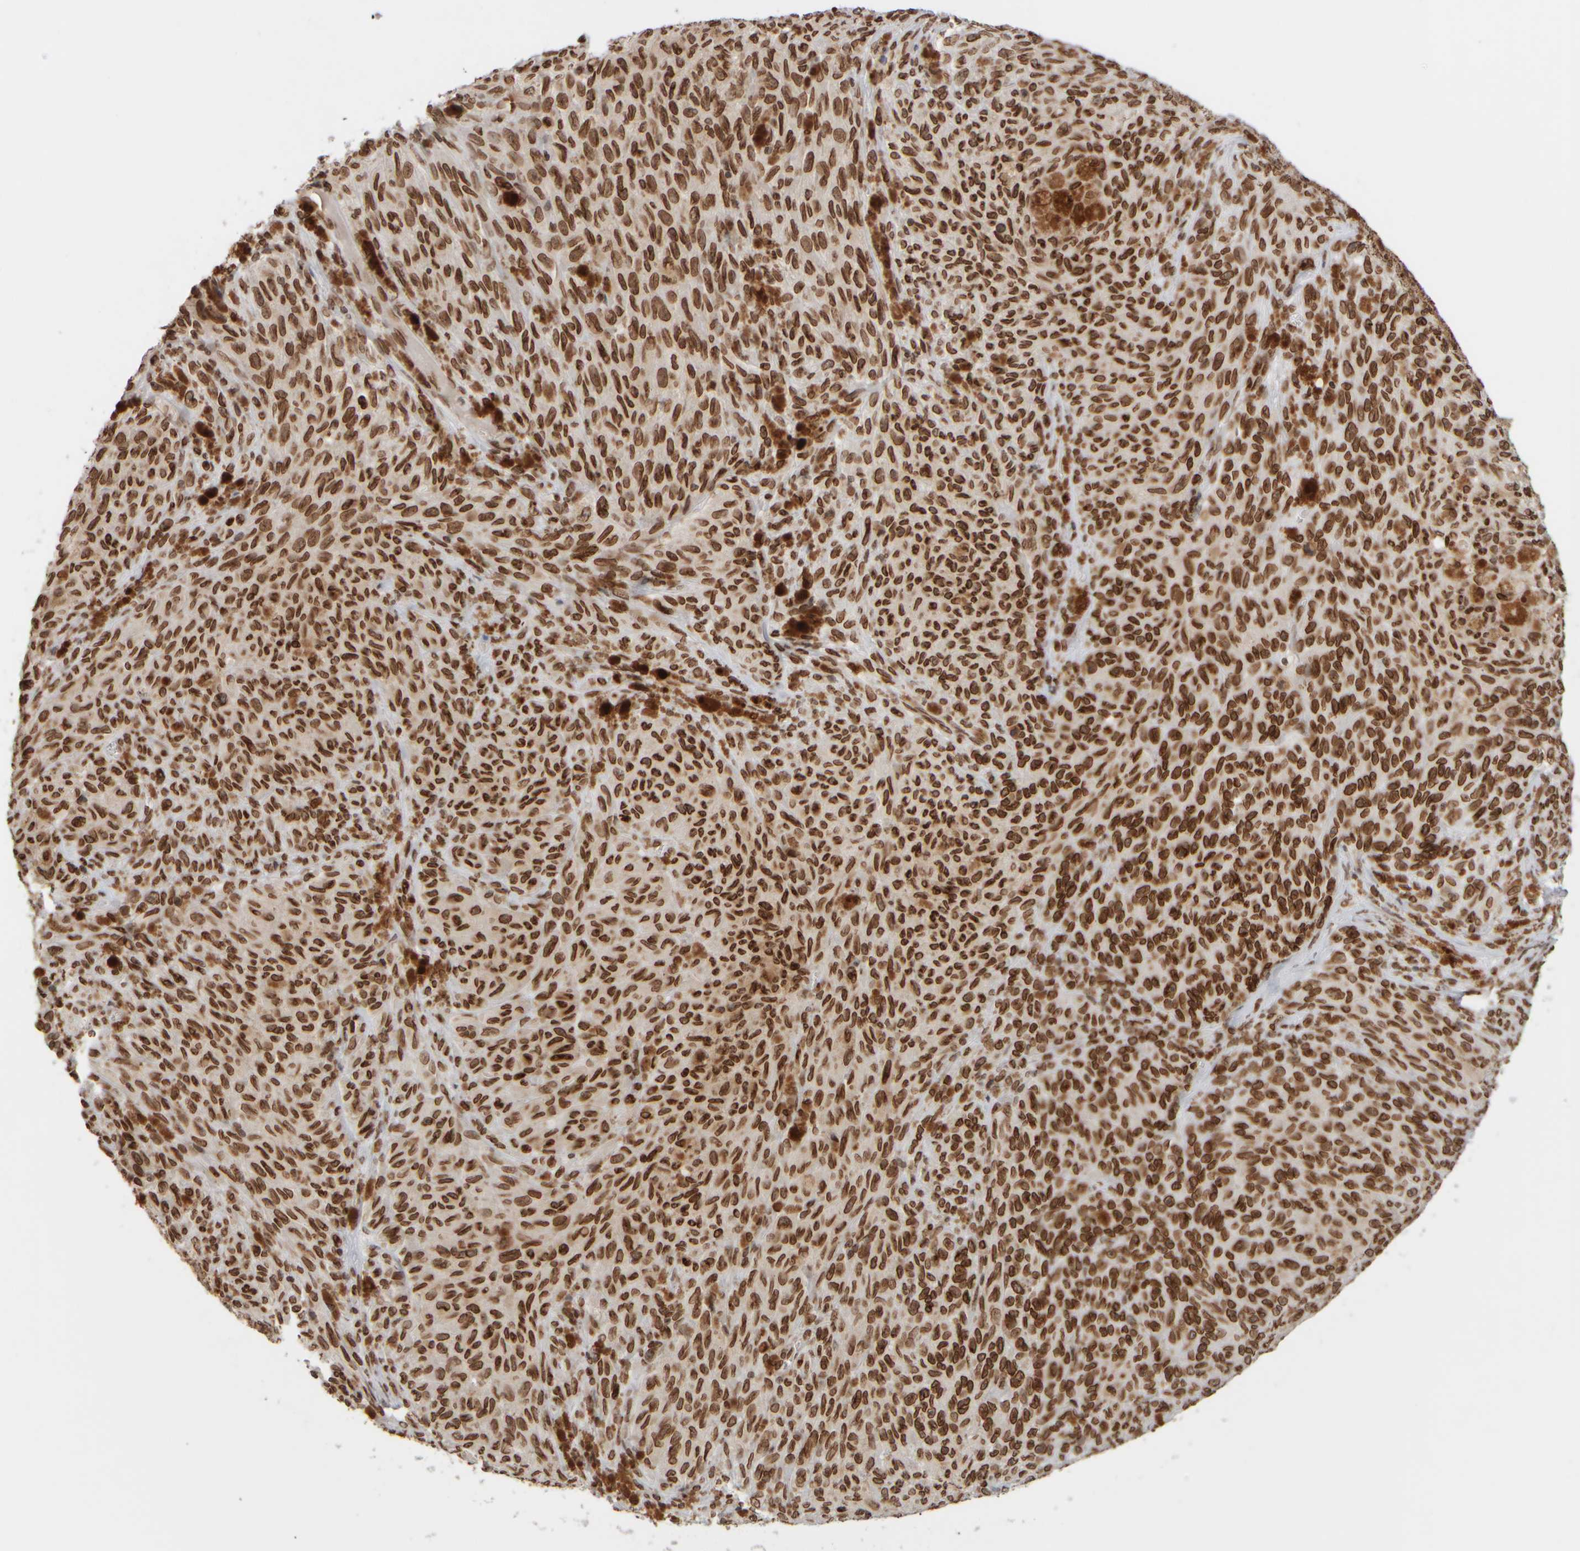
{"staining": {"intensity": "strong", "quantity": ">75%", "location": "nuclear"}, "tissue": "melanoma", "cell_type": "Tumor cells", "image_type": "cancer", "snomed": [{"axis": "morphology", "description": "Malignant melanoma, NOS"}, {"axis": "topography", "description": "Skin"}], "caption": "Malignant melanoma stained for a protein reveals strong nuclear positivity in tumor cells.", "gene": "ZC3HC1", "patient": {"sex": "female", "age": 82}}